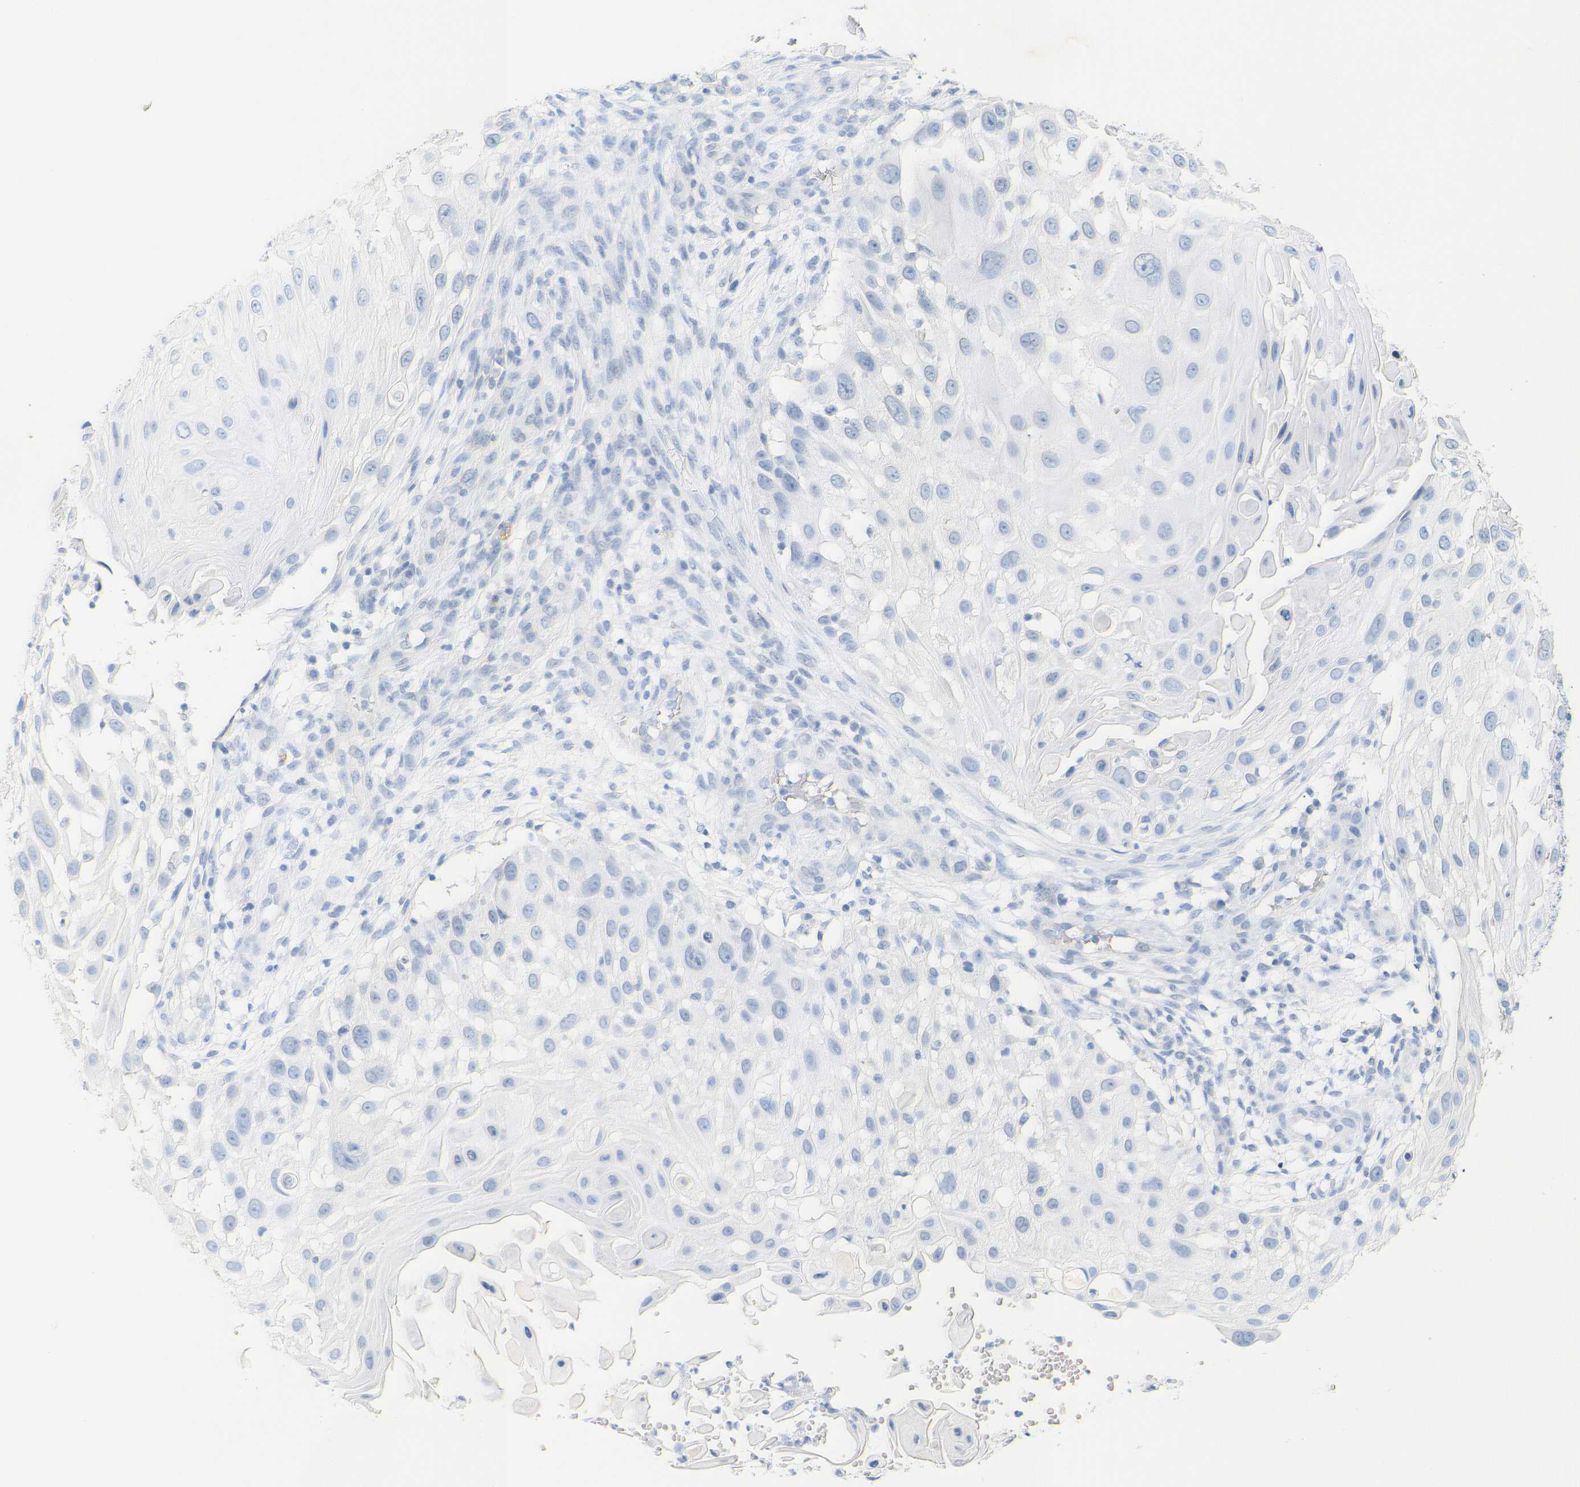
{"staining": {"intensity": "negative", "quantity": "none", "location": "none"}, "tissue": "skin cancer", "cell_type": "Tumor cells", "image_type": "cancer", "snomed": [{"axis": "morphology", "description": "Squamous cell carcinoma, NOS"}, {"axis": "topography", "description": "Skin"}], "caption": "This is an IHC histopathology image of squamous cell carcinoma (skin). There is no positivity in tumor cells.", "gene": "OPN1SW", "patient": {"sex": "female", "age": 44}}